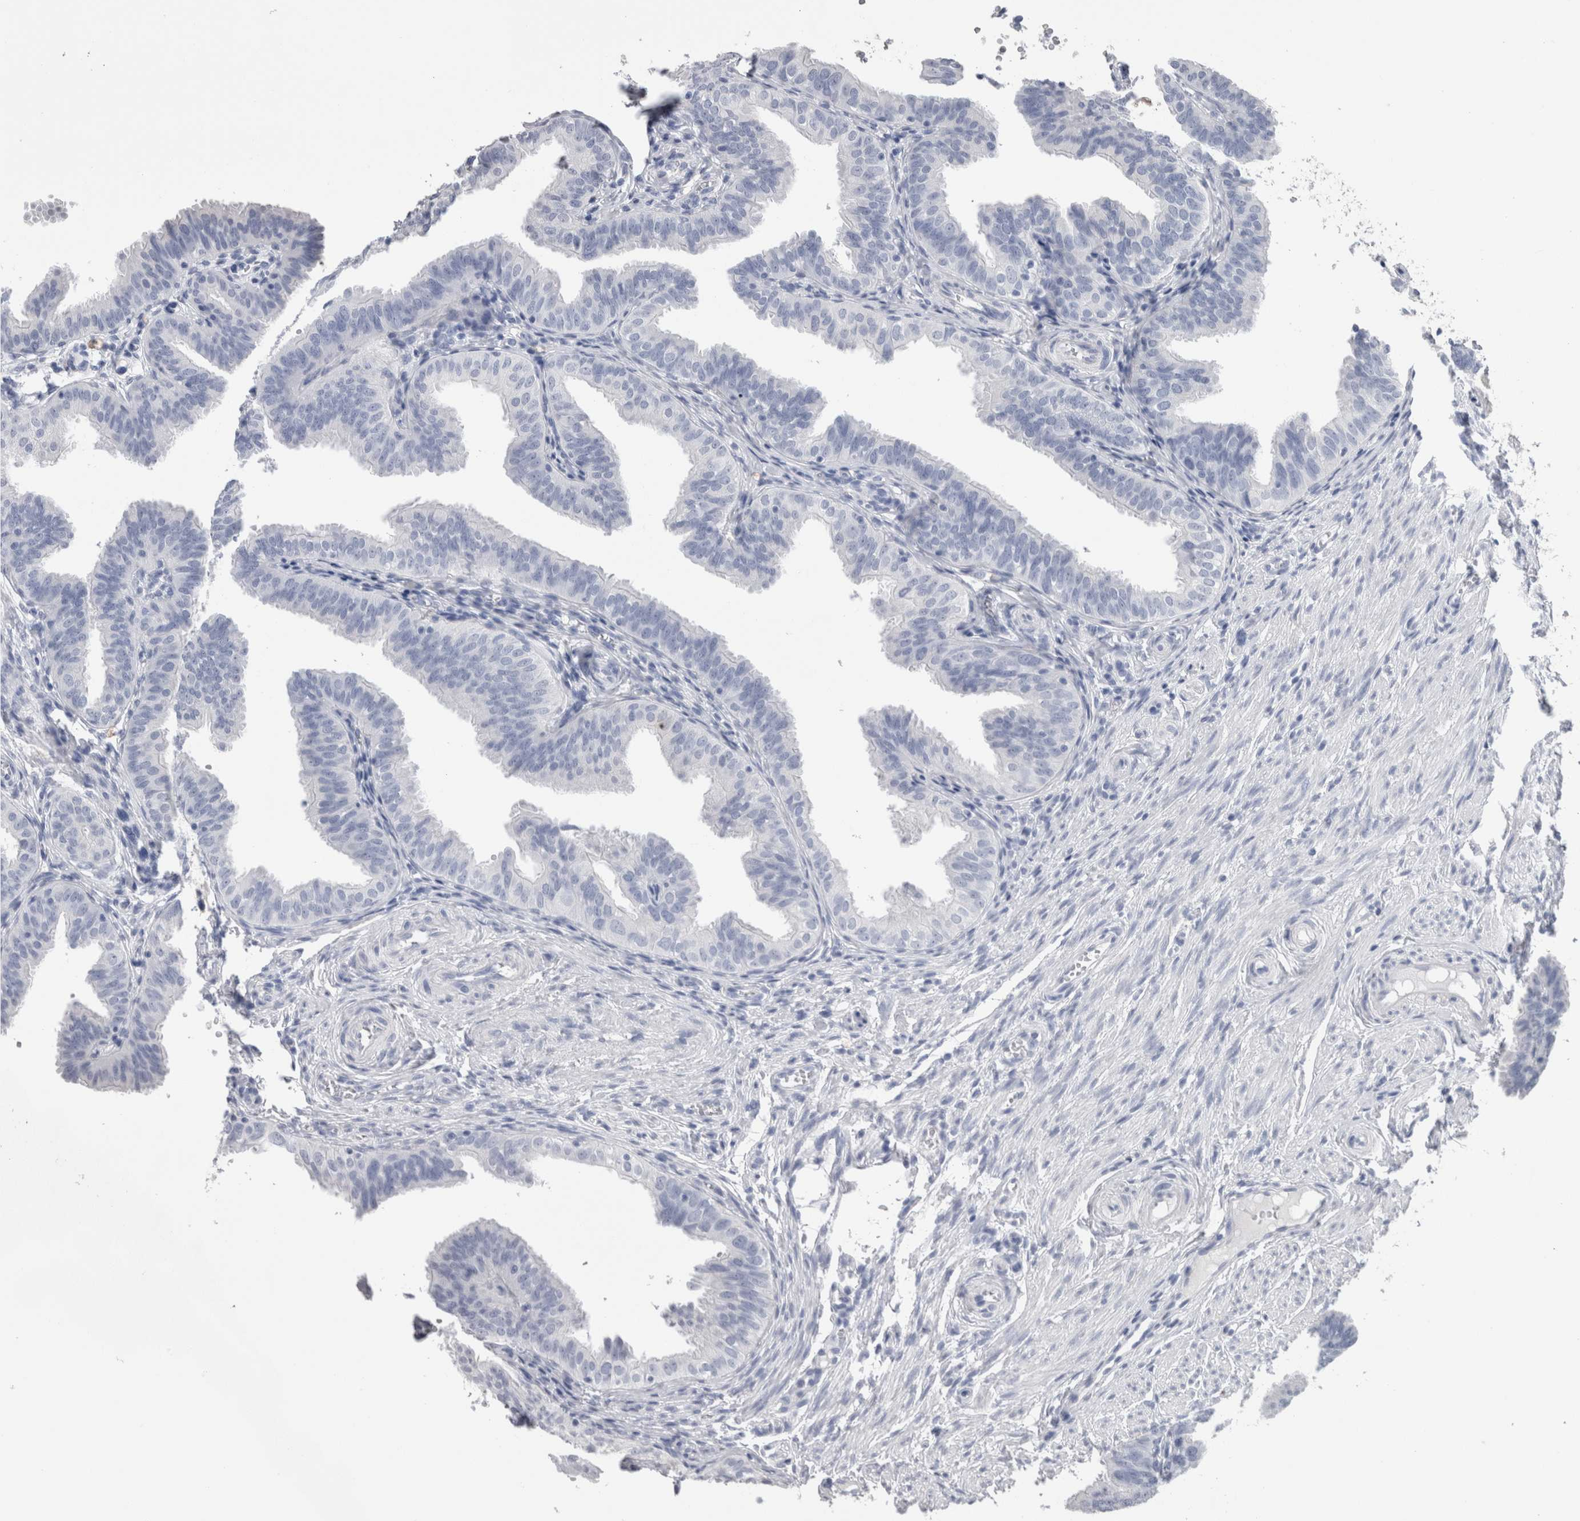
{"staining": {"intensity": "negative", "quantity": "none", "location": "none"}, "tissue": "fallopian tube", "cell_type": "Glandular cells", "image_type": "normal", "snomed": [{"axis": "morphology", "description": "Normal tissue, NOS"}, {"axis": "topography", "description": "Fallopian tube"}], "caption": "This is a micrograph of immunohistochemistry staining of benign fallopian tube, which shows no staining in glandular cells.", "gene": "CA8", "patient": {"sex": "female", "age": 35}}